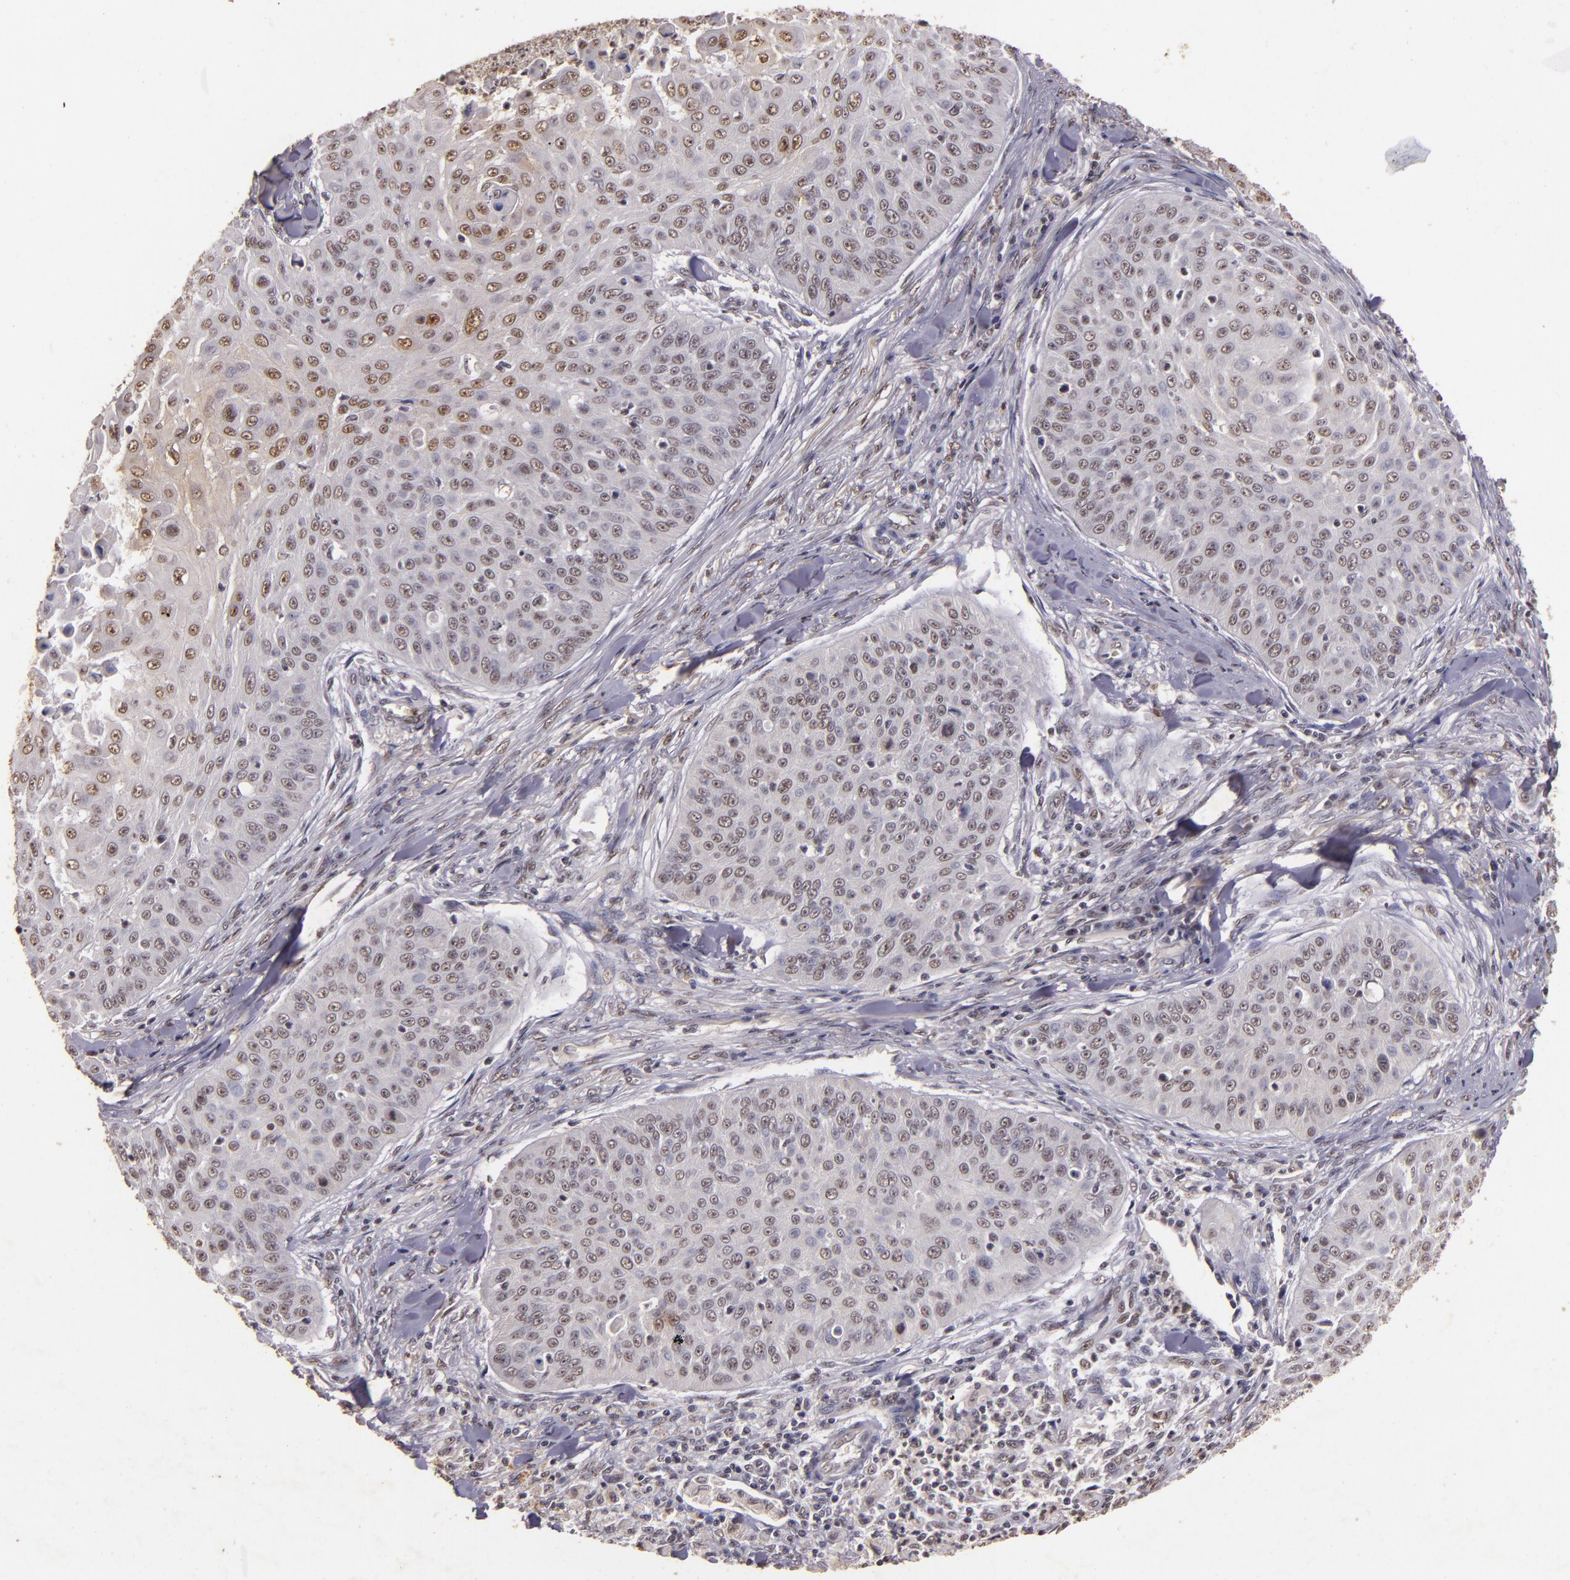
{"staining": {"intensity": "weak", "quantity": "25%-75%", "location": "nuclear"}, "tissue": "skin cancer", "cell_type": "Tumor cells", "image_type": "cancer", "snomed": [{"axis": "morphology", "description": "Squamous cell carcinoma, NOS"}, {"axis": "topography", "description": "Skin"}], "caption": "IHC (DAB) staining of skin squamous cell carcinoma reveals weak nuclear protein expression in about 25%-75% of tumor cells.", "gene": "CBX3", "patient": {"sex": "male", "age": 82}}